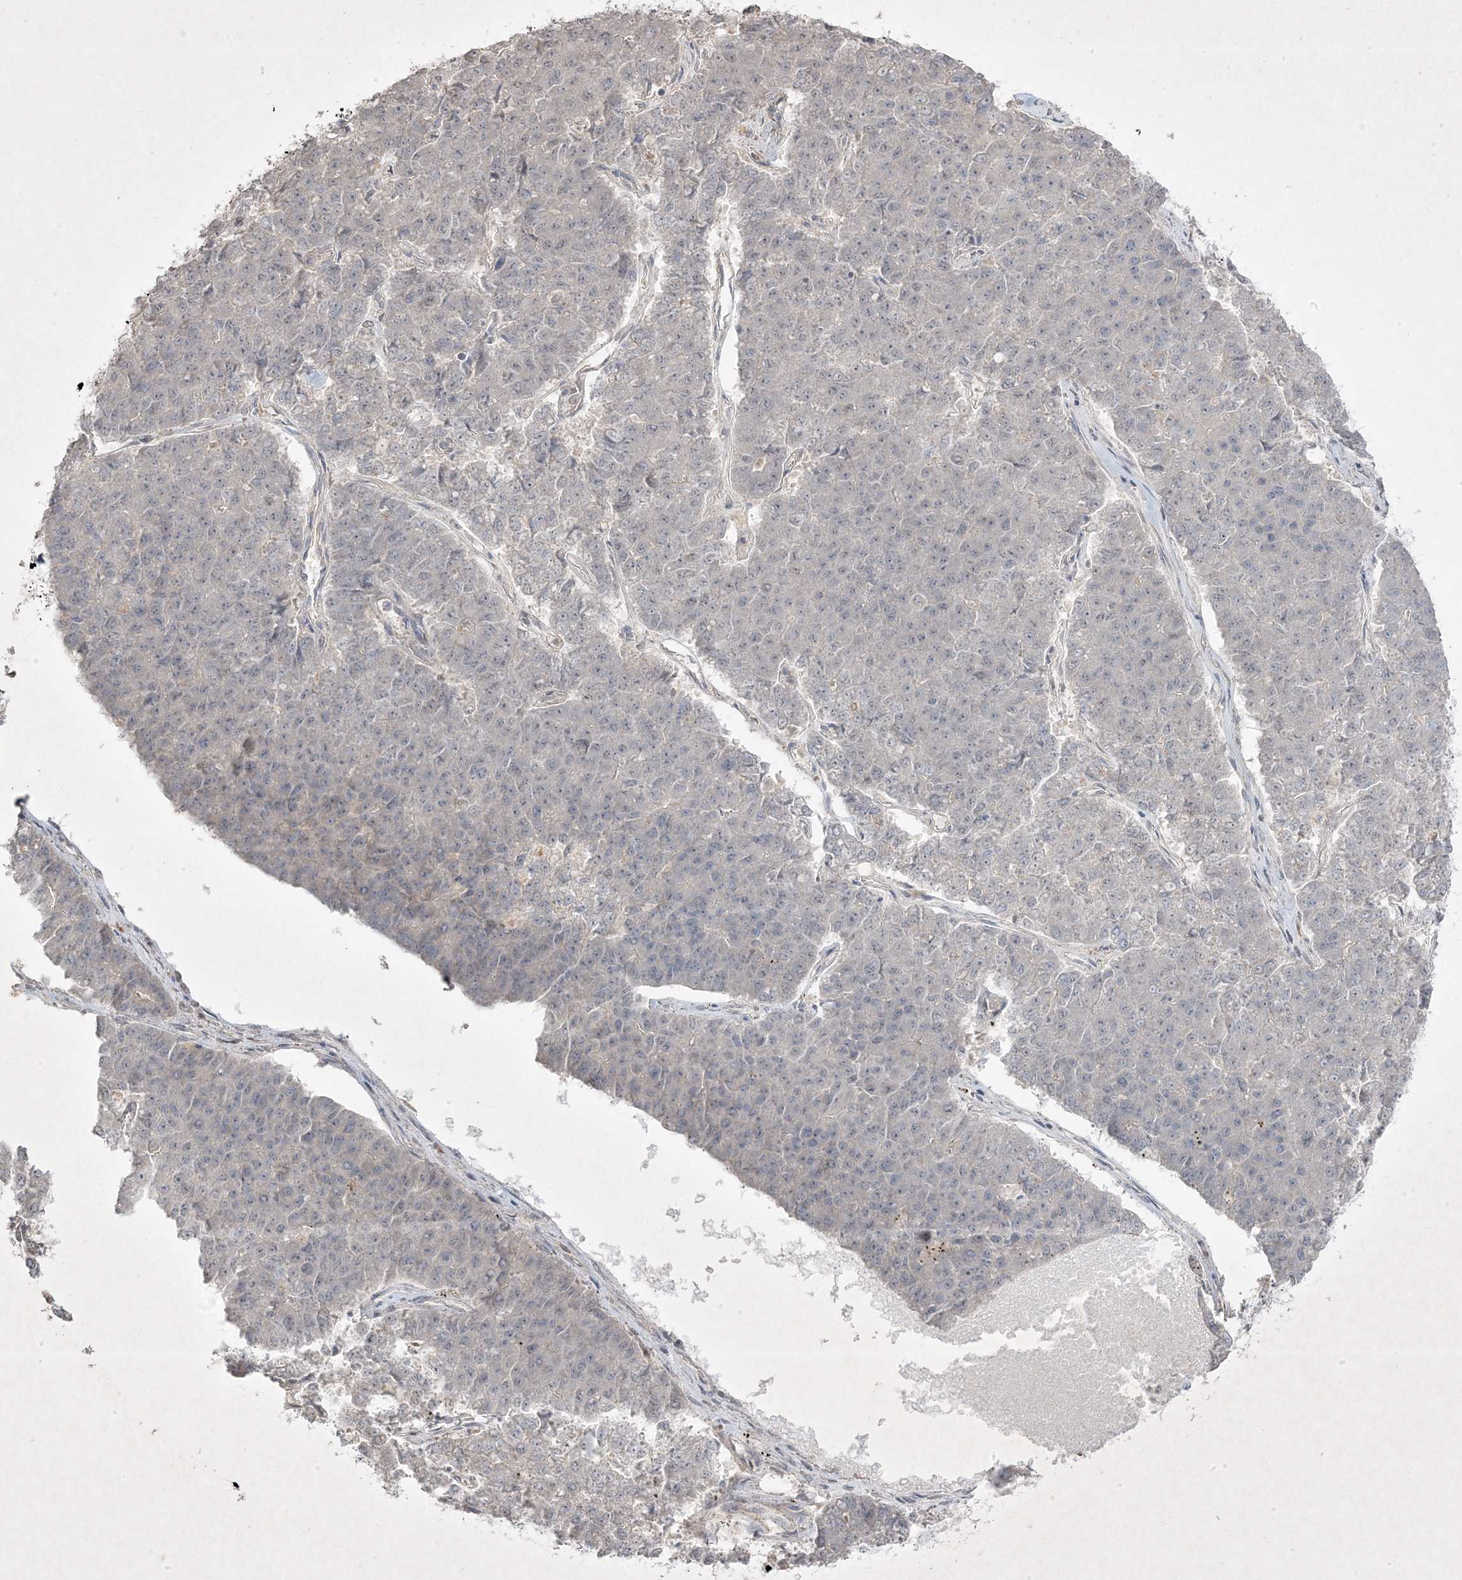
{"staining": {"intensity": "negative", "quantity": "none", "location": "none"}, "tissue": "pancreatic cancer", "cell_type": "Tumor cells", "image_type": "cancer", "snomed": [{"axis": "morphology", "description": "Adenocarcinoma, NOS"}, {"axis": "topography", "description": "Pancreas"}], "caption": "The micrograph displays no staining of tumor cells in adenocarcinoma (pancreatic).", "gene": "RGL4", "patient": {"sex": "male", "age": 50}}